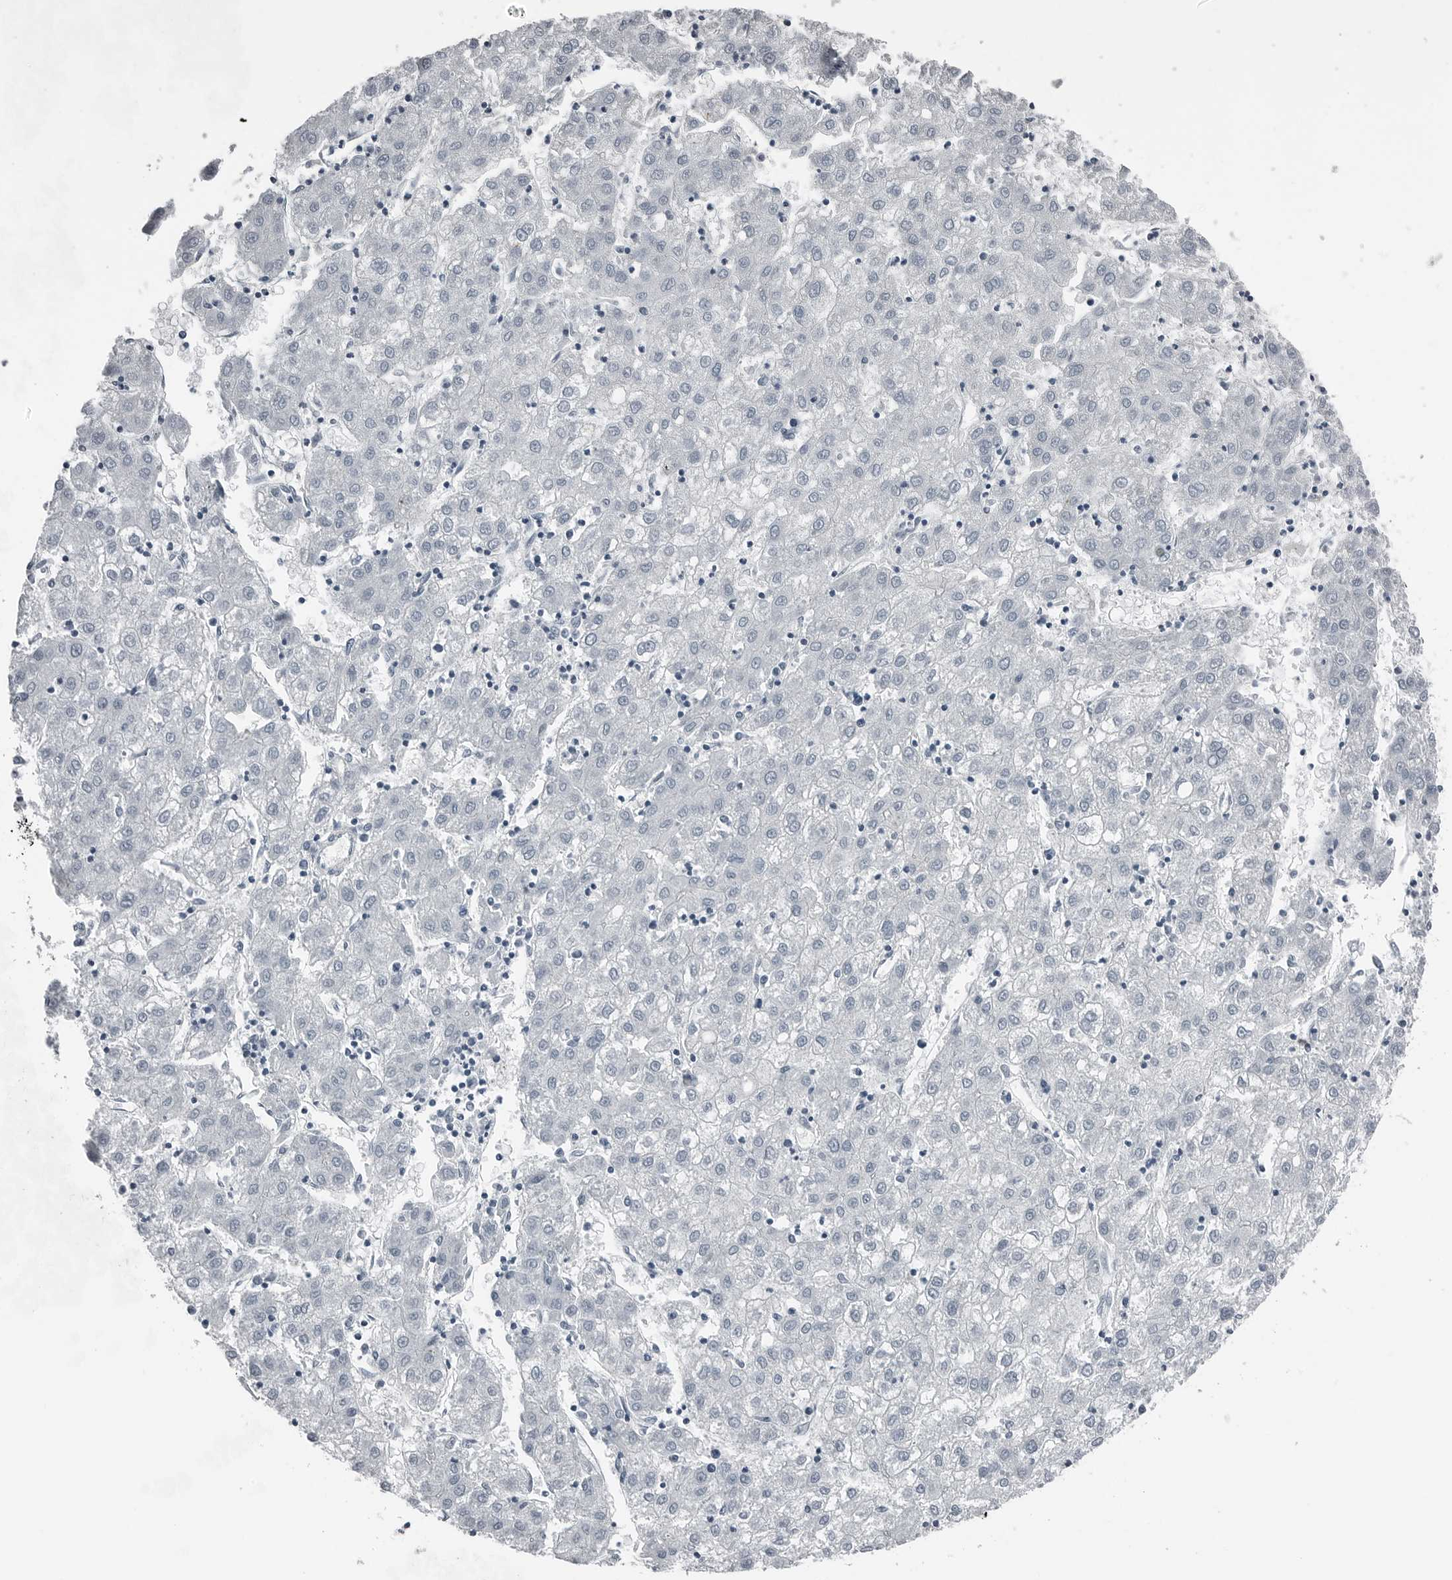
{"staining": {"intensity": "negative", "quantity": "none", "location": "none"}, "tissue": "liver cancer", "cell_type": "Tumor cells", "image_type": "cancer", "snomed": [{"axis": "morphology", "description": "Carcinoma, Hepatocellular, NOS"}, {"axis": "topography", "description": "Liver"}], "caption": "An immunohistochemistry image of liver cancer (hepatocellular carcinoma) is shown. There is no staining in tumor cells of liver cancer (hepatocellular carcinoma).", "gene": "SPINK1", "patient": {"sex": "male", "age": 72}}